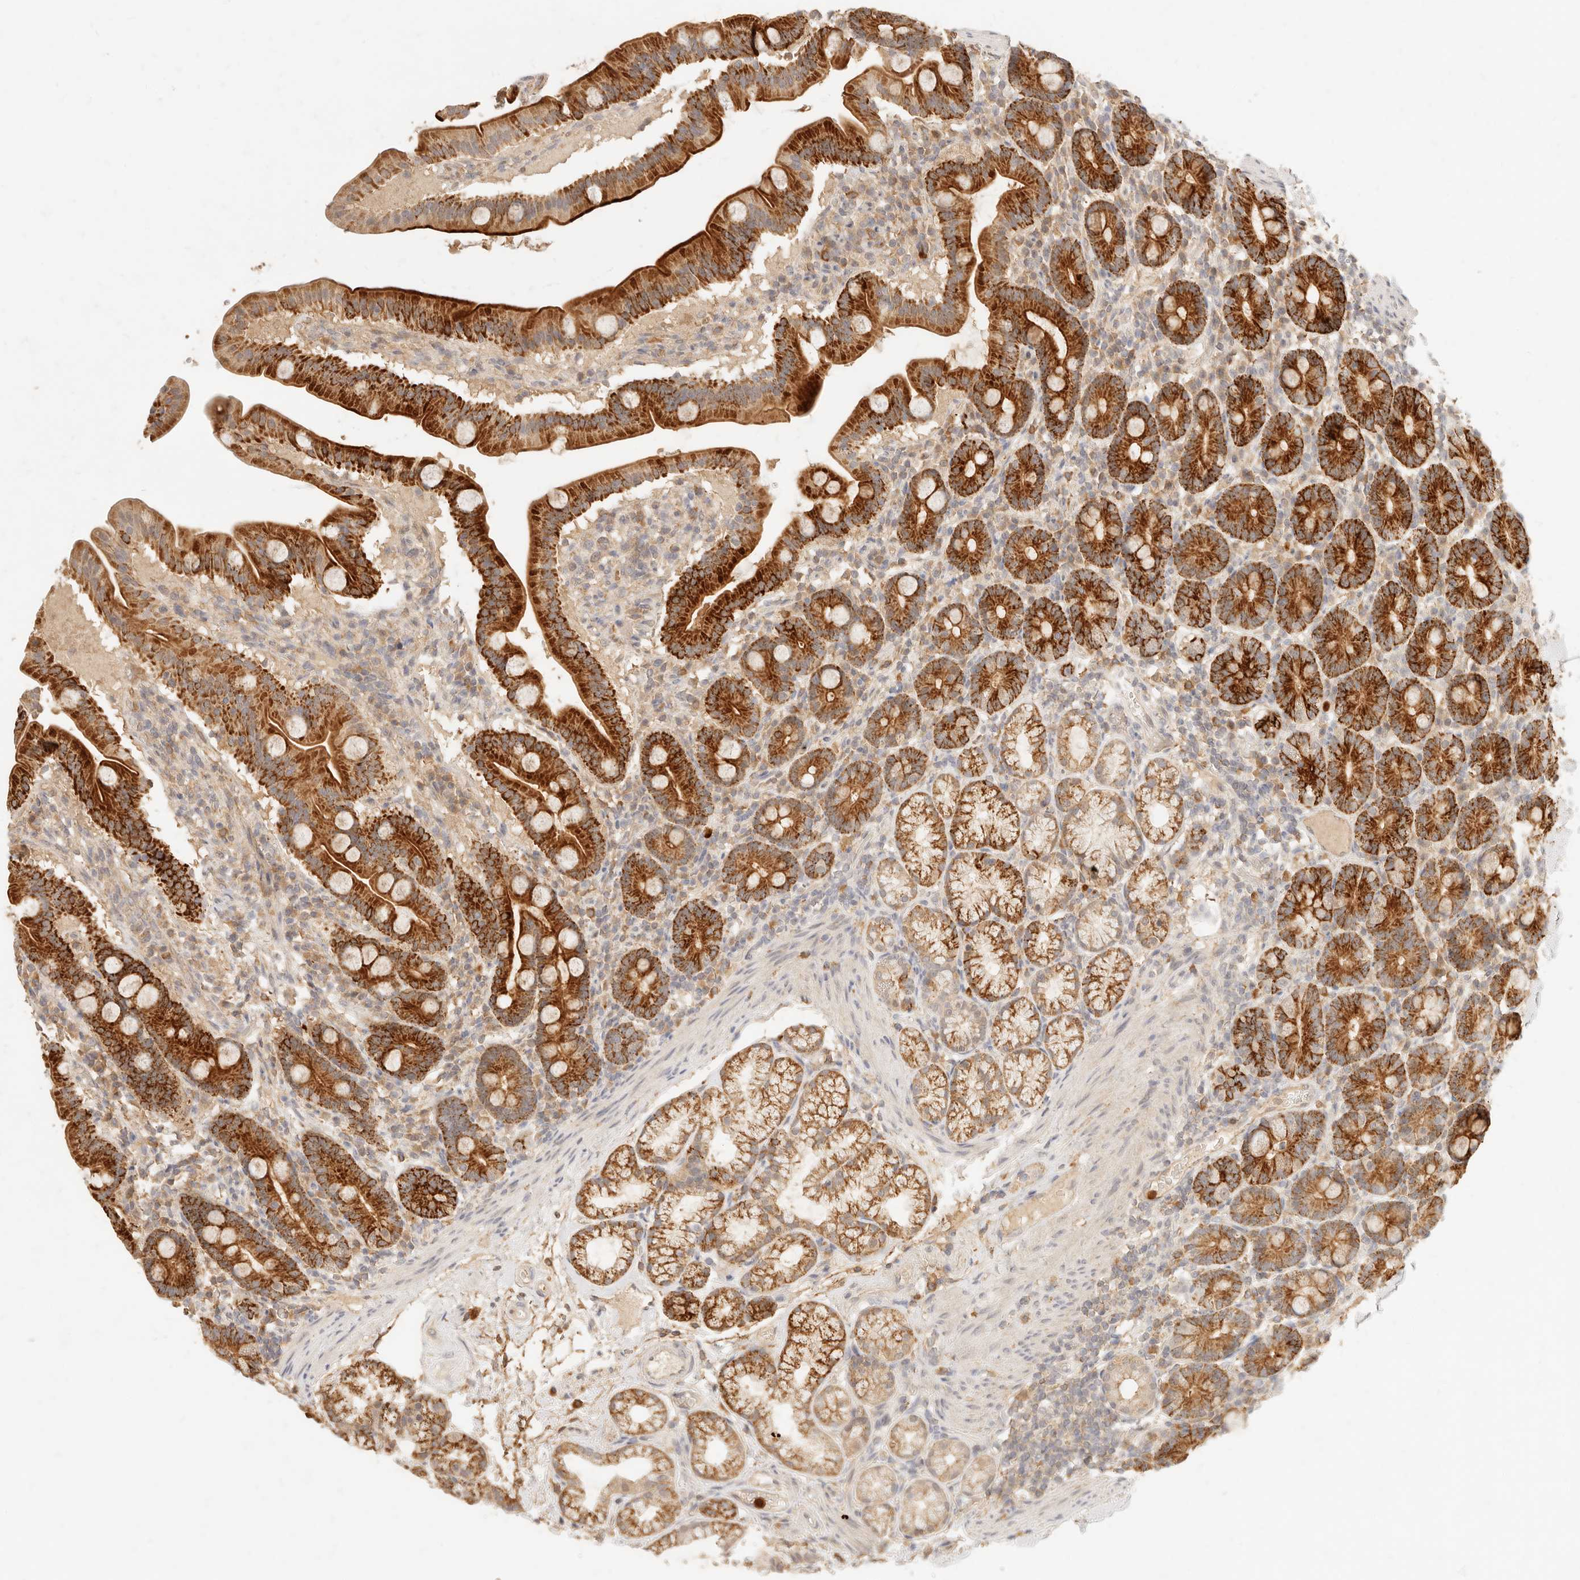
{"staining": {"intensity": "strong", "quantity": ">75%", "location": "cytoplasmic/membranous"}, "tissue": "duodenum", "cell_type": "Glandular cells", "image_type": "normal", "snomed": [{"axis": "morphology", "description": "Normal tissue, NOS"}, {"axis": "topography", "description": "Duodenum"}], "caption": "Immunohistochemical staining of benign human duodenum reveals high levels of strong cytoplasmic/membranous expression in about >75% of glandular cells. The protein of interest is stained brown, and the nuclei are stained in blue (DAB IHC with brightfield microscopy, high magnification).", "gene": "TMTC2", "patient": {"sex": "male", "age": 54}}